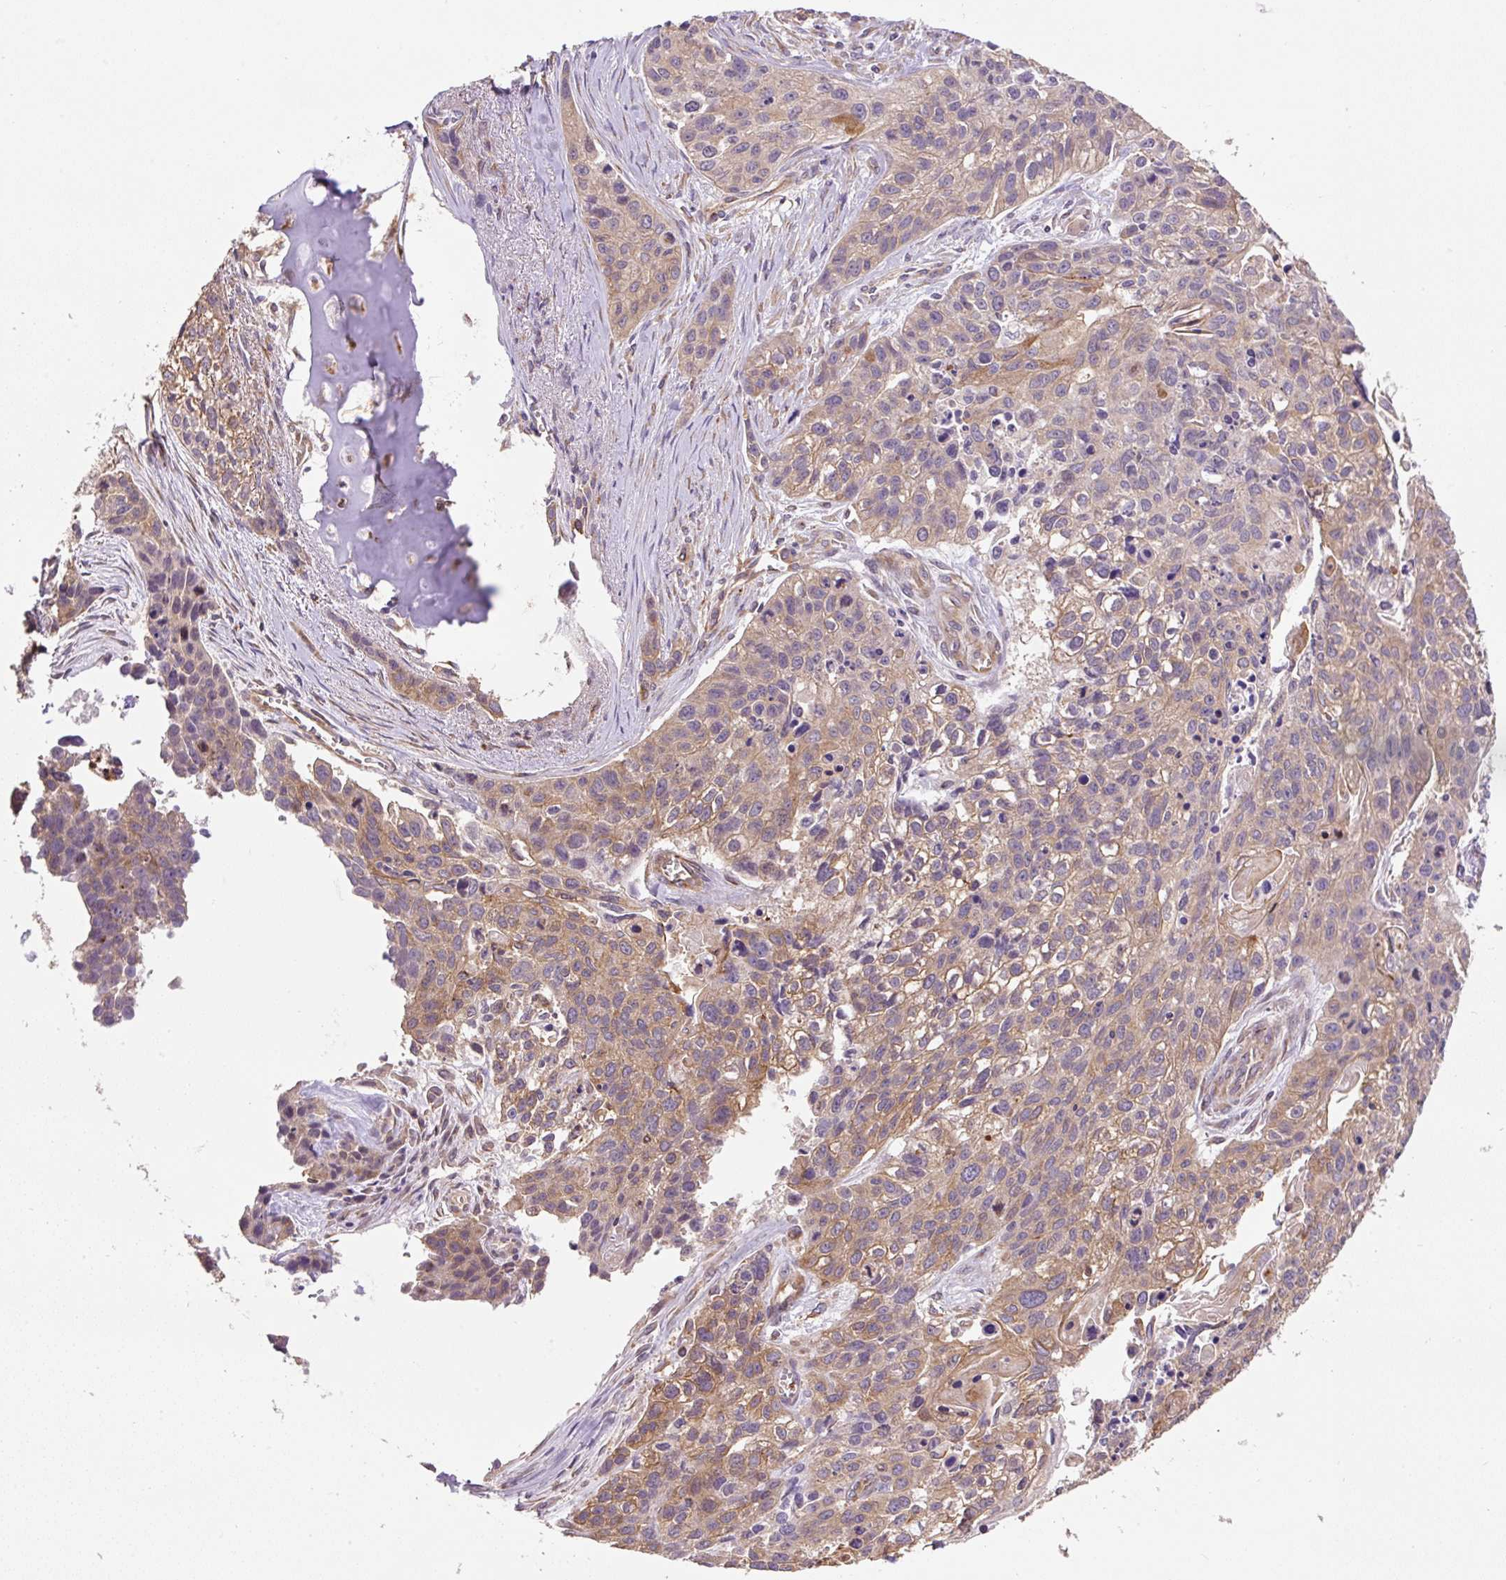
{"staining": {"intensity": "moderate", "quantity": "<25%", "location": "cytoplasmic/membranous"}, "tissue": "lung cancer", "cell_type": "Tumor cells", "image_type": "cancer", "snomed": [{"axis": "morphology", "description": "Squamous cell carcinoma, NOS"}, {"axis": "topography", "description": "Lung"}], "caption": "Brown immunohistochemical staining in squamous cell carcinoma (lung) demonstrates moderate cytoplasmic/membranous positivity in approximately <25% of tumor cells. The staining is performed using DAB brown chromogen to label protein expression. The nuclei are counter-stained blue using hematoxylin.", "gene": "COX8A", "patient": {"sex": "male", "age": 74}}